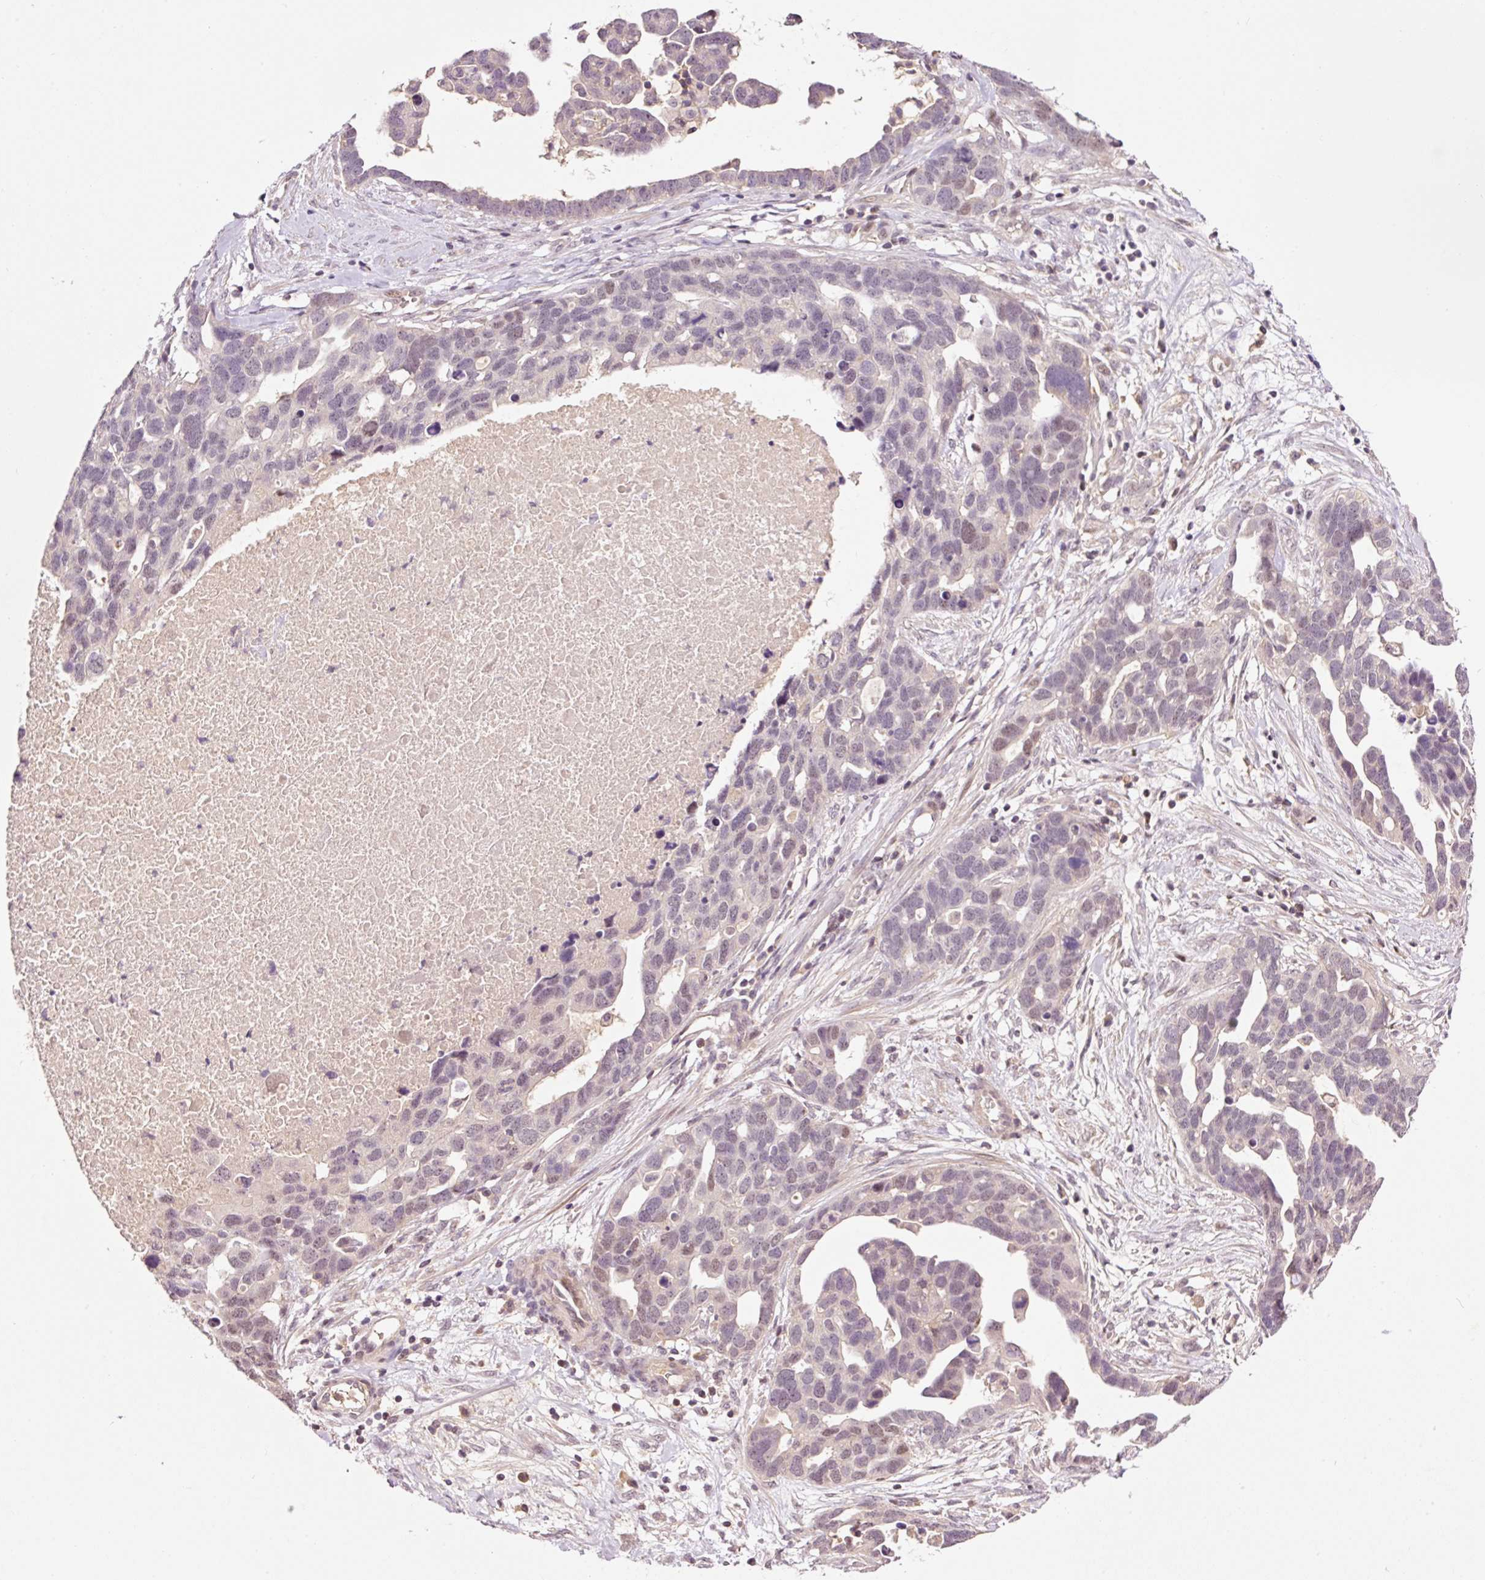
{"staining": {"intensity": "weak", "quantity": "<25%", "location": "nuclear"}, "tissue": "ovarian cancer", "cell_type": "Tumor cells", "image_type": "cancer", "snomed": [{"axis": "morphology", "description": "Cystadenocarcinoma, serous, NOS"}, {"axis": "topography", "description": "Ovary"}], "caption": "Micrograph shows no significant protein expression in tumor cells of ovarian cancer. (Brightfield microscopy of DAB (3,3'-diaminobenzidine) IHC at high magnification).", "gene": "DPPA4", "patient": {"sex": "female", "age": 54}}